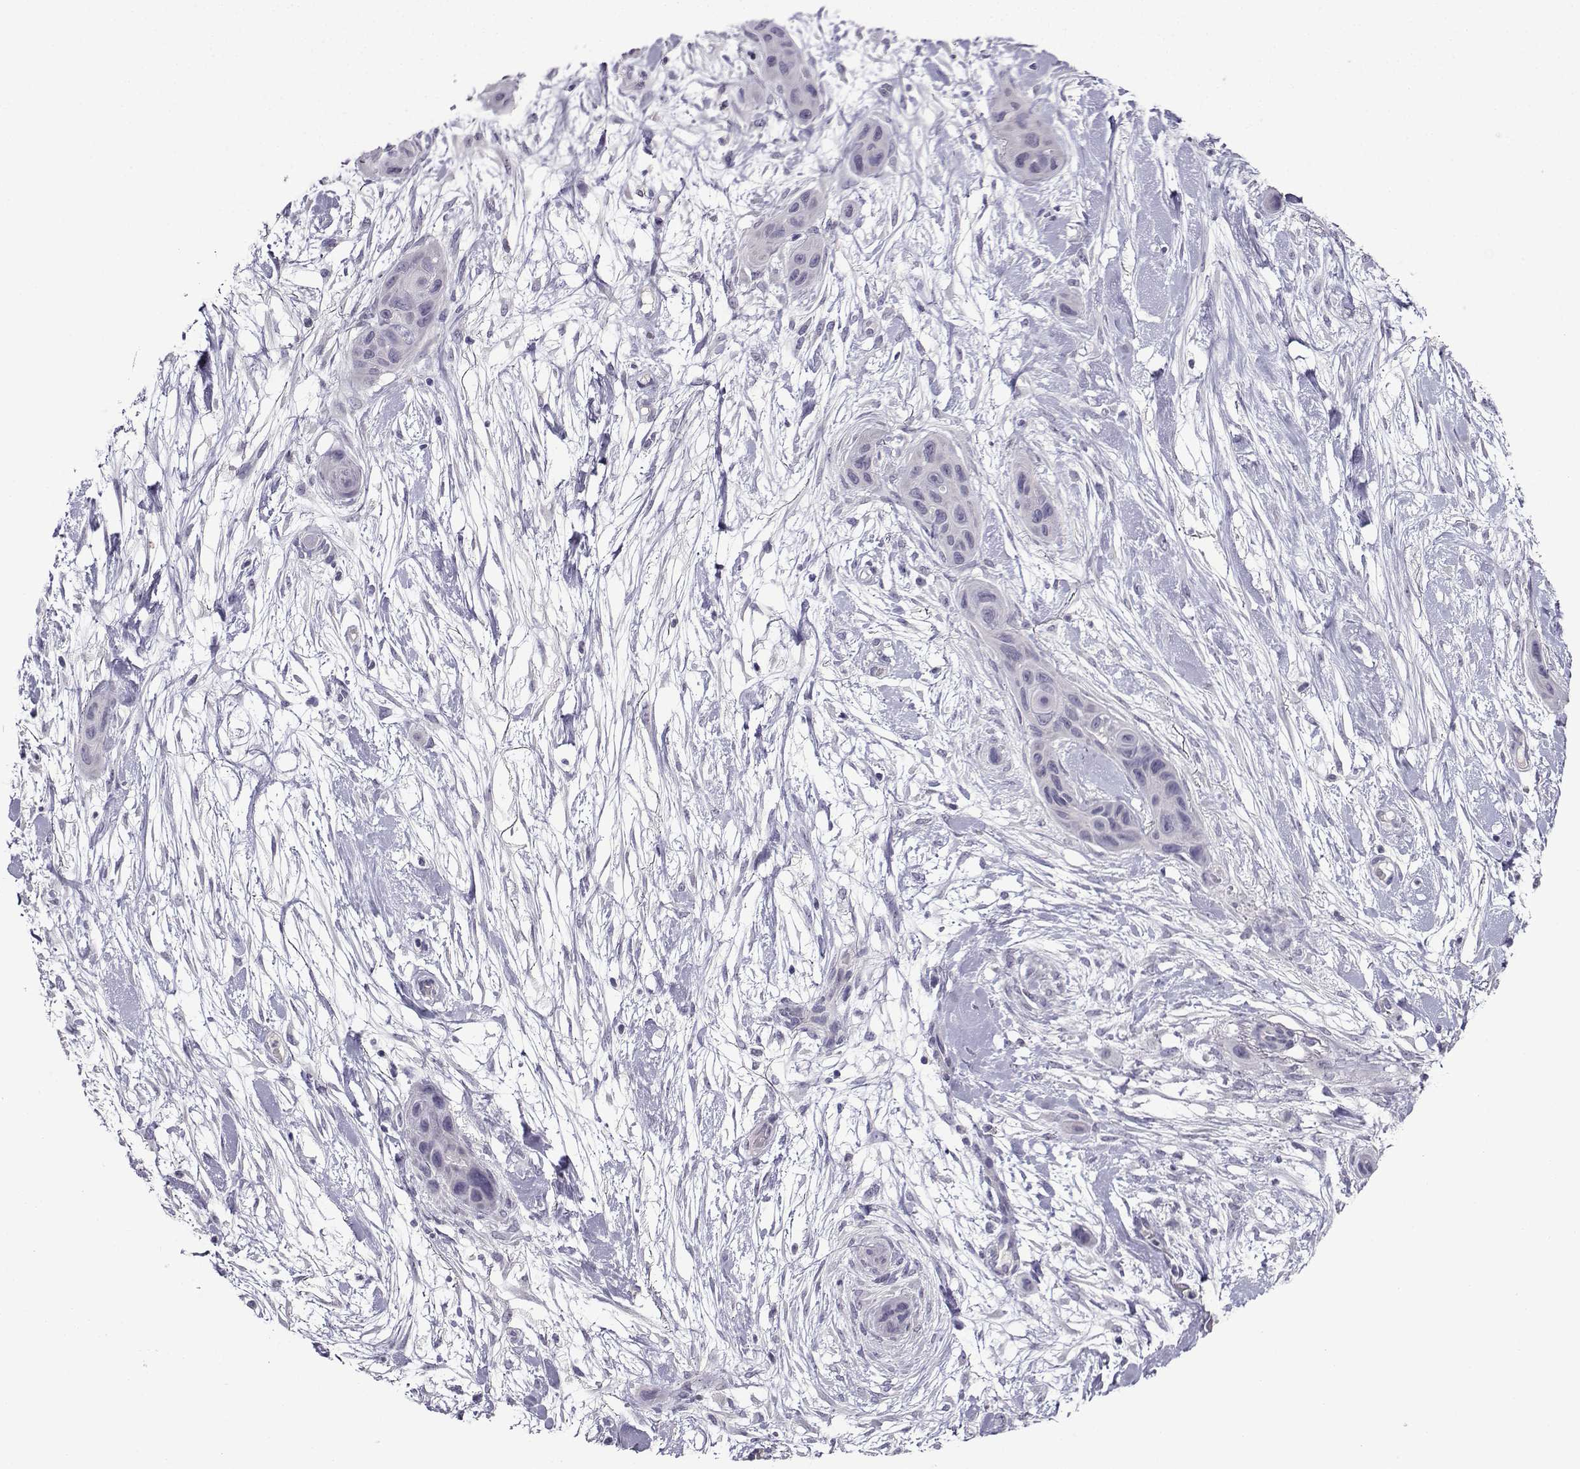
{"staining": {"intensity": "negative", "quantity": "none", "location": "none"}, "tissue": "skin cancer", "cell_type": "Tumor cells", "image_type": "cancer", "snomed": [{"axis": "morphology", "description": "Squamous cell carcinoma, NOS"}, {"axis": "topography", "description": "Skin"}], "caption": "This photomicrograph is of skin squamous cell carcinoma stained with immunohistochemistry (IHC) to label a protein in brown with the nuclei are counter-stained blue. There is no expression in tumor cells.", "gene": "CRYBB1", "patient": {"sex": "male", "age": 79}}